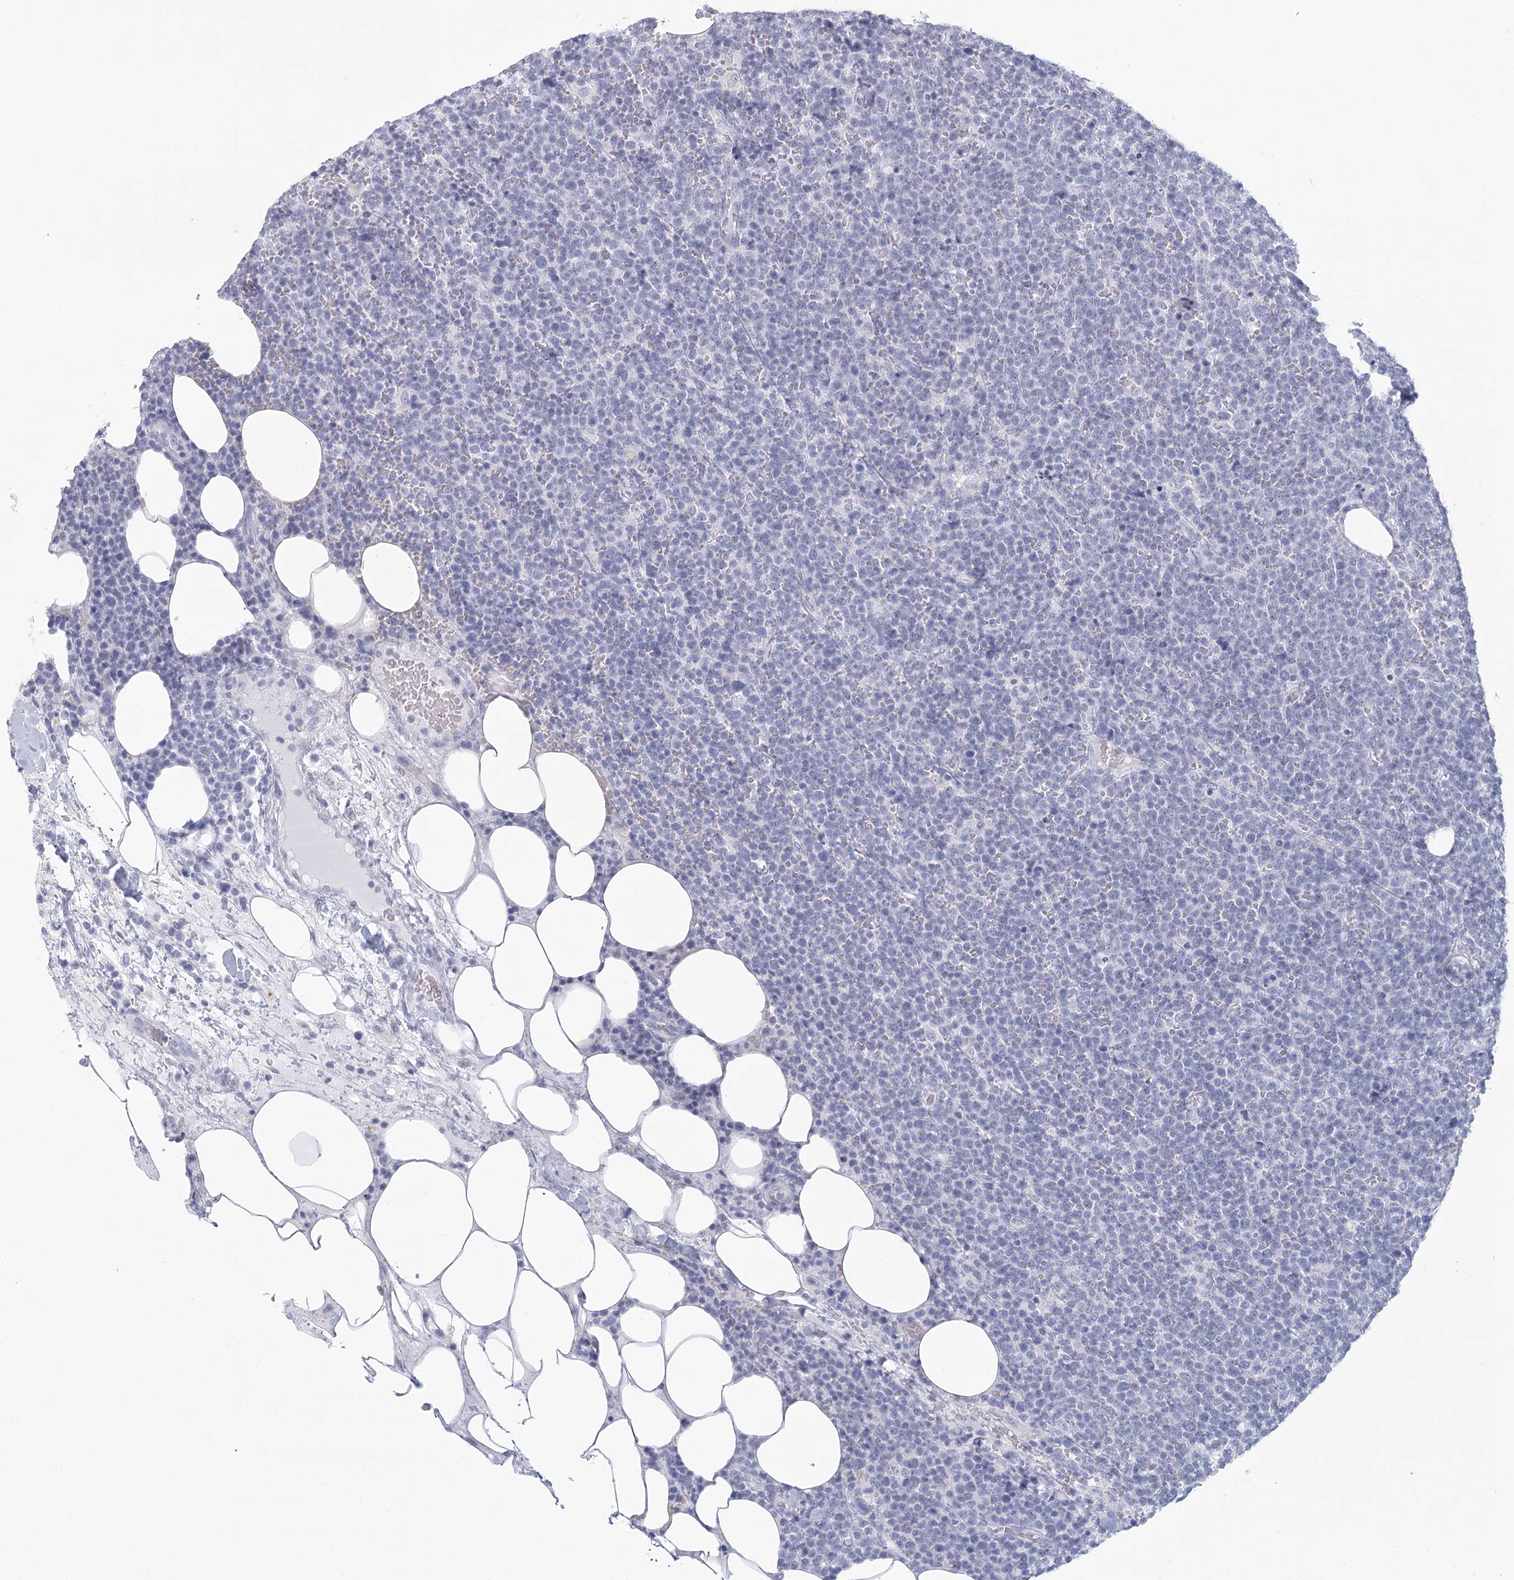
{"staining": {"intensity": "negative", "quantity": "none", "location": "none"}, "tissue": "lymphoma", "cell_type": "Tumor cells", "image_type": "cancer", "snomed": [{"axis": "morphology", "description": "Malignant lymphoma, non-Hodgkin's type, High grade"}, {"axis": "topography", "description": "Lymph node"}], "caption": "This is an immunohistochemistry (IHC) micrograph of human malignant lymphoma, non-Hodgkin's type (high-grade). There is no expression in tumor cells.", "gene": "WNT8B", "patient": {"sex": "male", "age": 61}}